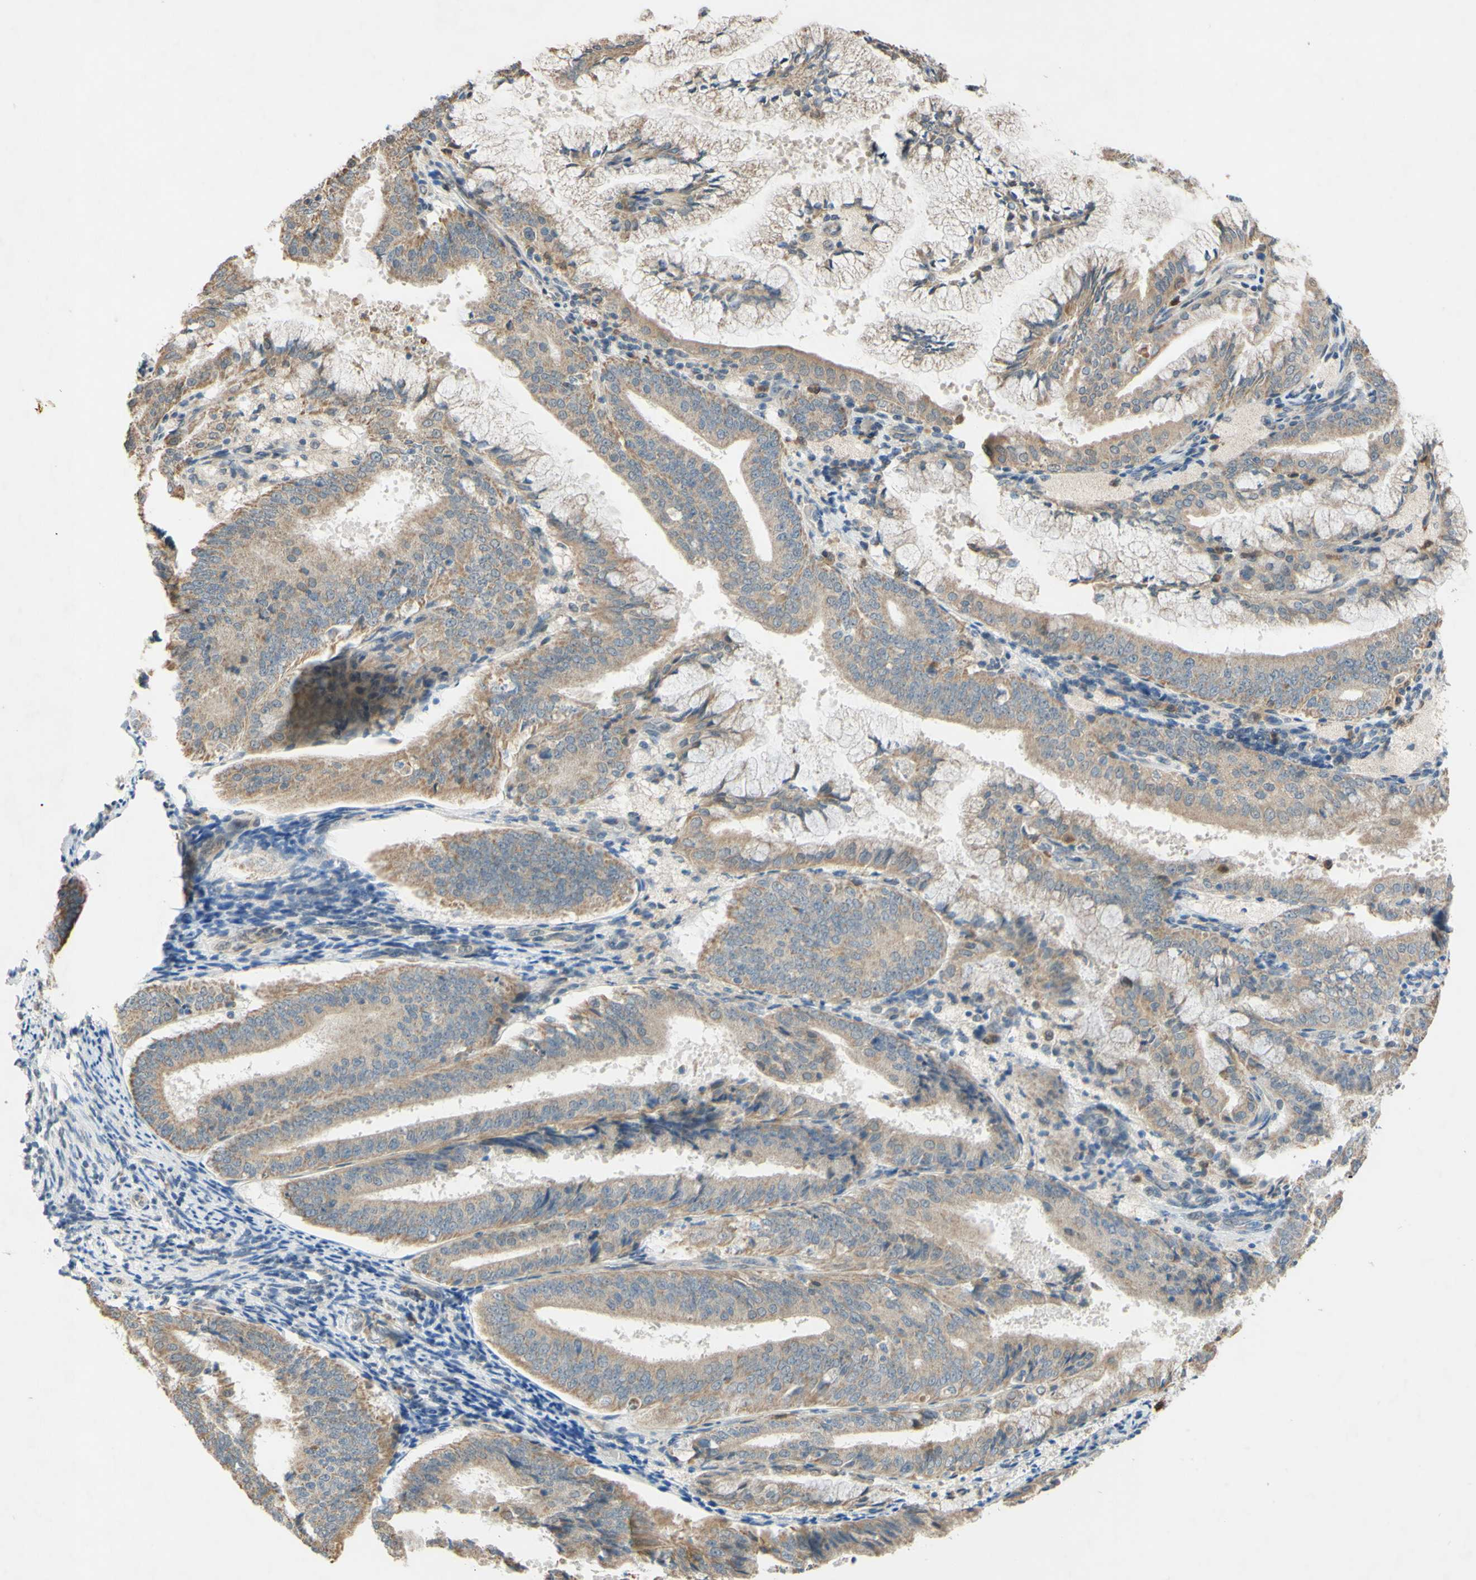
{"staining": {"intensity": "moderate", "quantity": ">75%", "location": "cytoplasmic/membranous"}, "tissue": "endometrial cancer", "cell_type": "Tumor cells", "image_type": "cancer", "snomed": [{"axis": "morphology", "description": "Adenocarcinoma, NOS"}, {"axis": "topography", "description": "Endometrium"}], "caption": "DAB immunohistochemical staining of endometrial cancer shows moderate cytoplasmic/membranous protein positivity in about >75% of tumor cells.", "gene": "GATA1", "patient": {"sex": "female", "age": 63}}